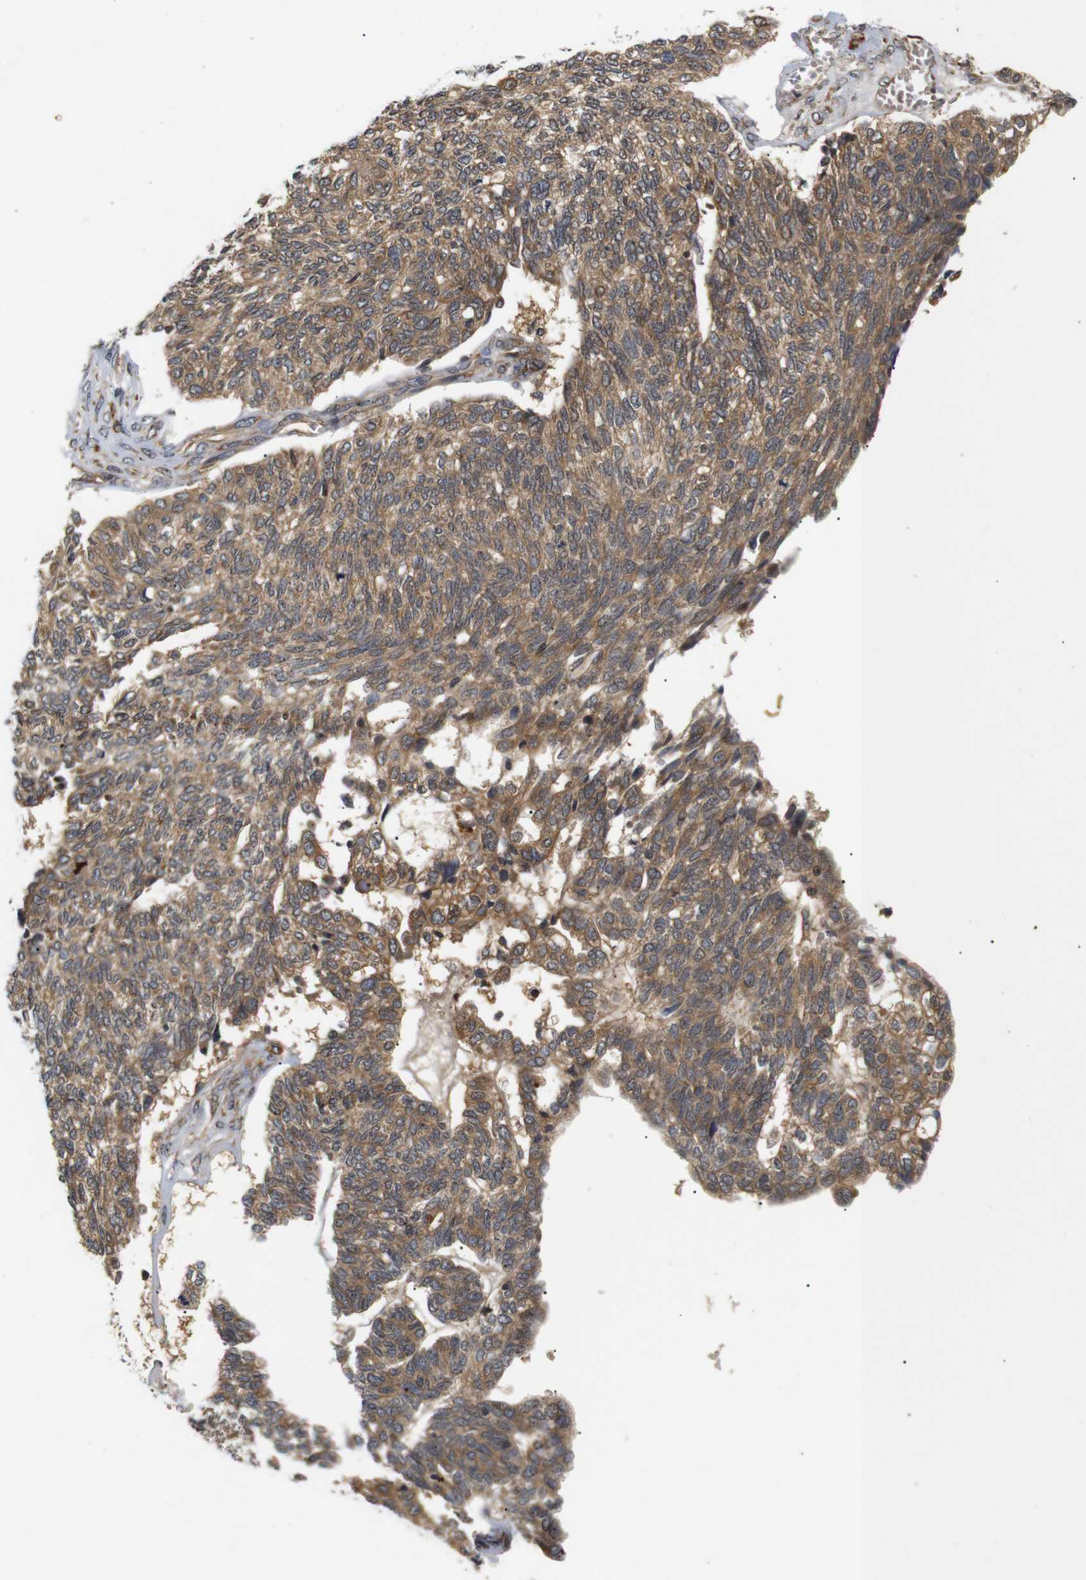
{"staining": {"intensity": "moderate", "quantity": ">75%", "location": "cytoplasmic/membranous"}, "tissue": "ovarian cancer", "cell_type": "Tumor cells", "image_type": "cancer", "snomed": [{"axis": "morphology", "description": "Cystadenocarcinoma, serous, NOS"}, {"axis": "topography", "description": "Ovary"}], "caption": "Tumor cells reveal medium levels of moderate cytoplasmic/membranous staining in approximately >75% of cells in human ovarian cancer (serous cystadenocarcinoma).", "gene": "RIPK1", "patient": {"sex": "female", "age": 79}}